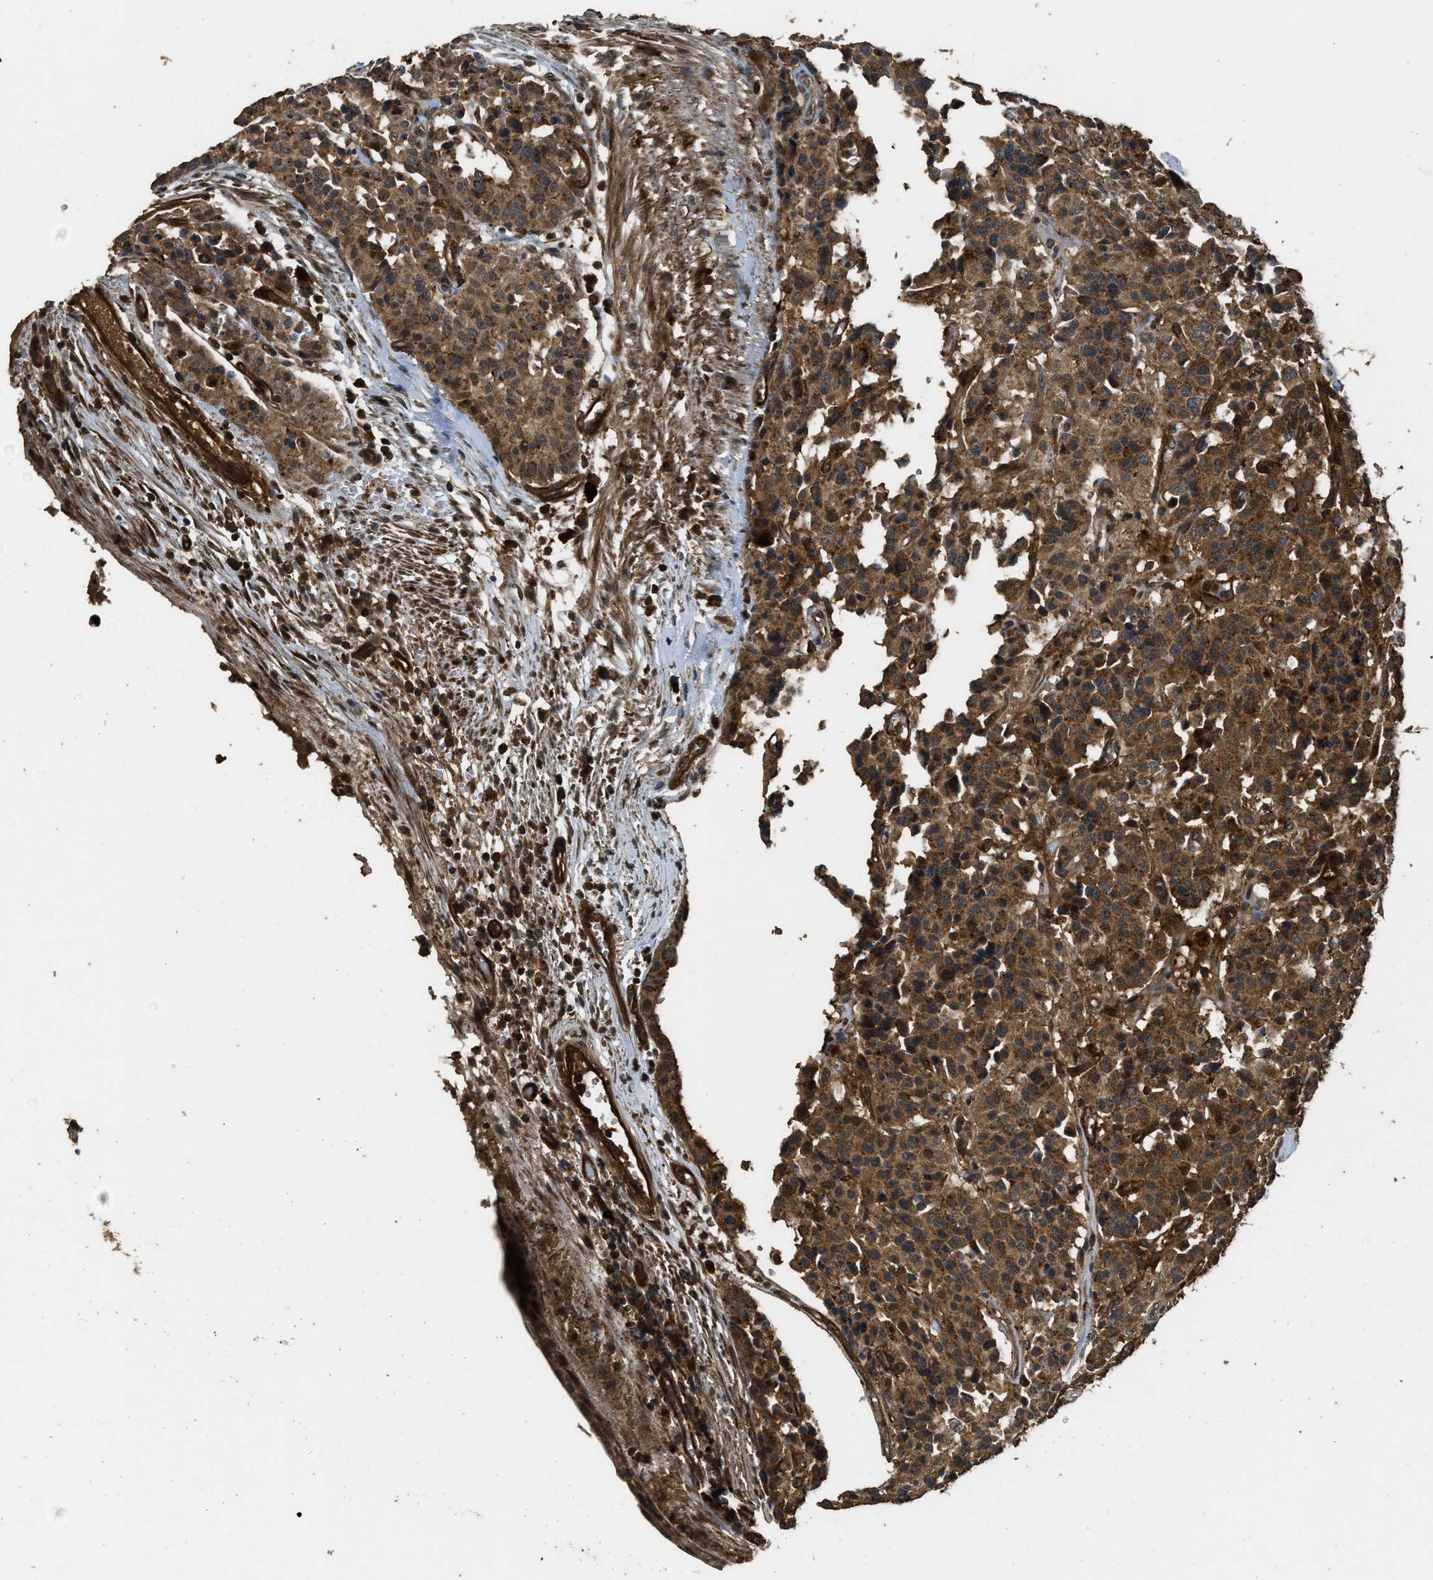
{"staining": {"intensity": "strong", "quantity": ">75%", "location": "cytoplasmic/membranous"}, "tissue": "carcinoid", "cell_type": "Tumor cells", "image_type": "cancer", "snomed": [{"axis": "morphology", "description": "Carcinoid, malignant, NOS"}, {"axis": "topography", "description": "Lung"}], "caption": "This micrograph reveals carcinoid (malignant) stained with immunohistochemistry (IHC) to label a protein in brown. The cytoplasmic/membranous of tumor cells show strong positivity for the protein. Nuclei are counter-stained blue.", "gene": "PPP6R3", "patient": {"sex": "male", "age": 30}}